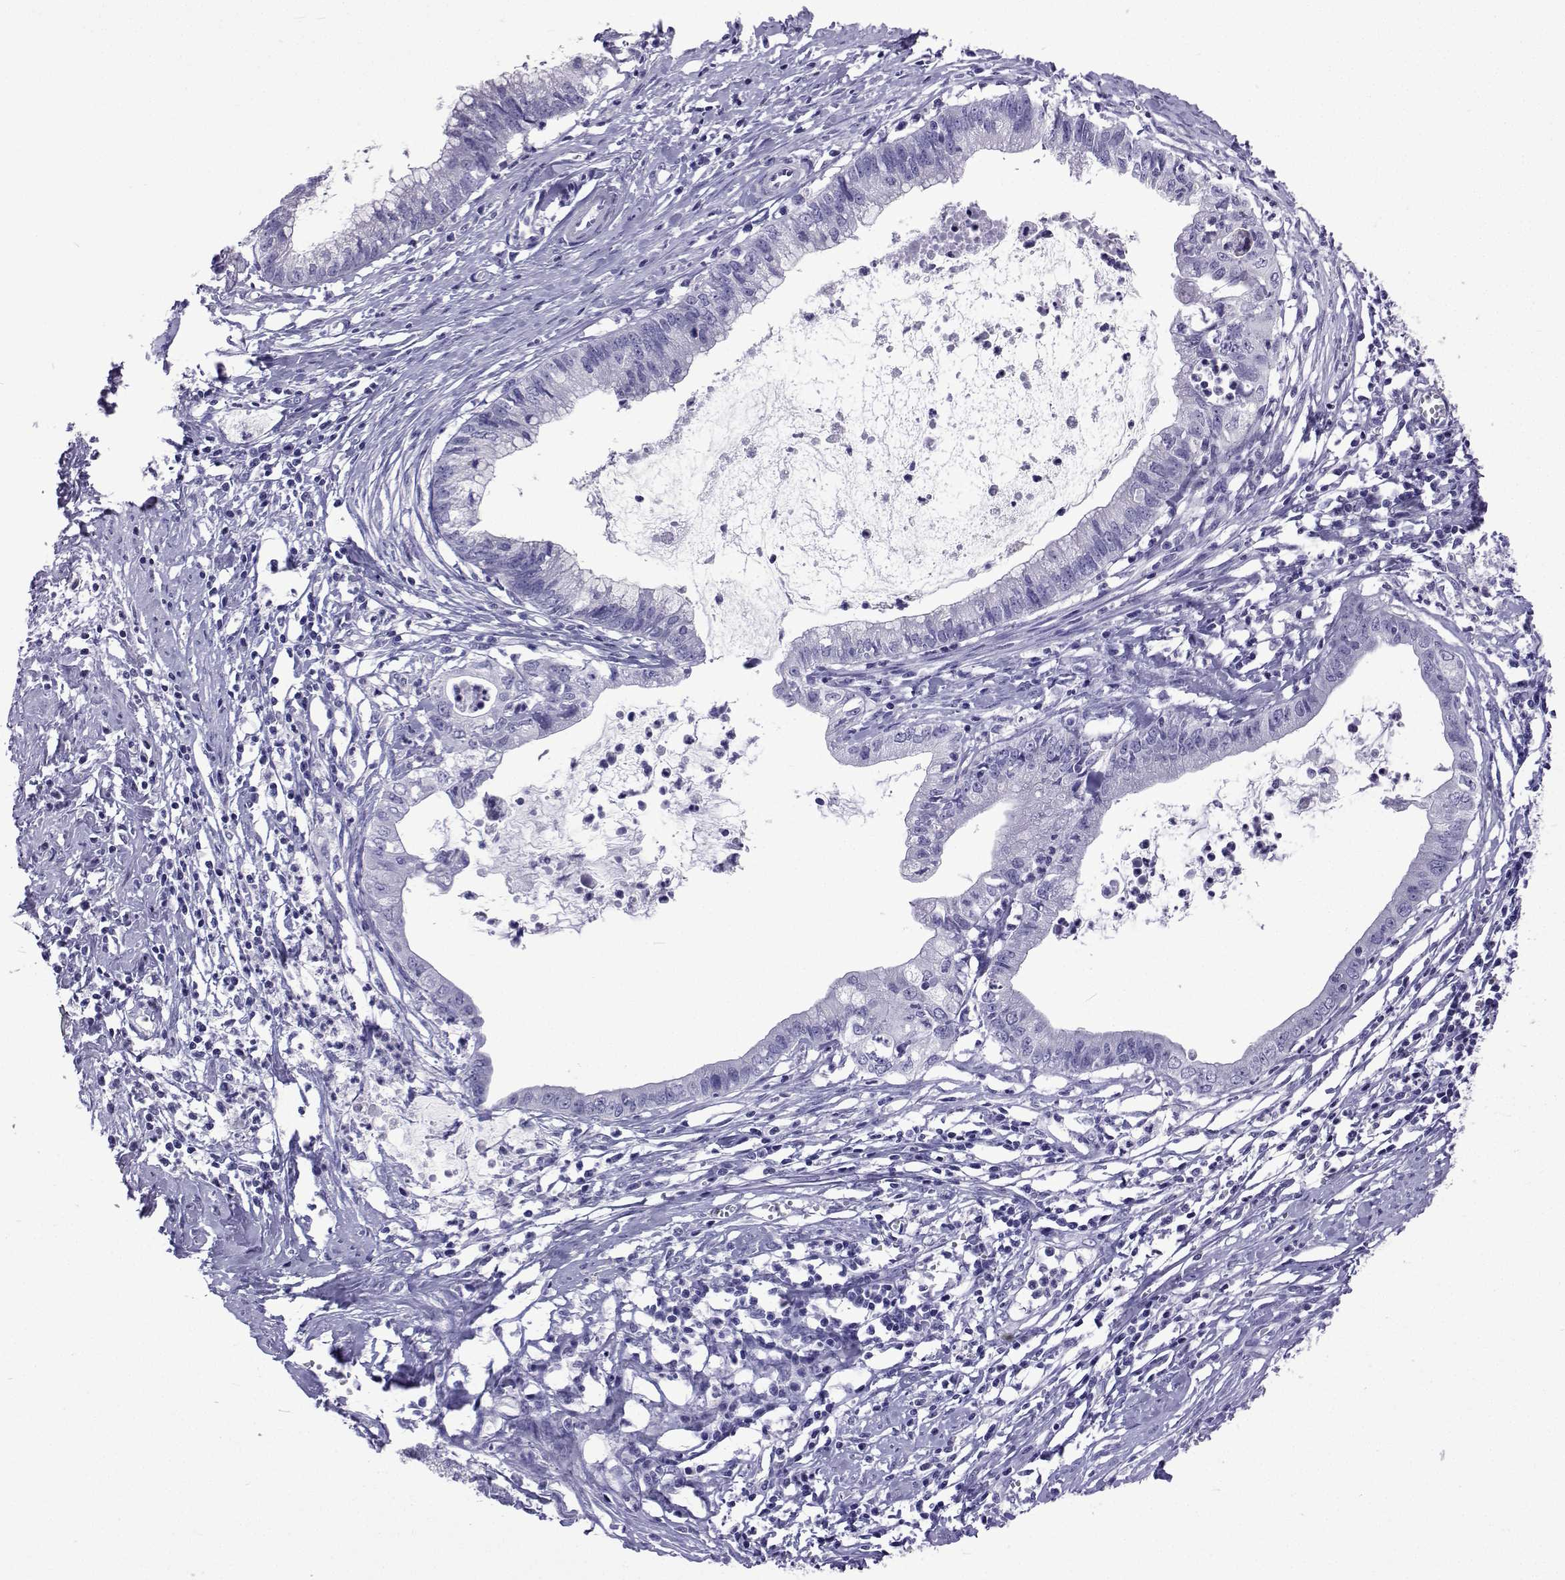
{"staining": {"intensity": "negative", "quantity": "none", "location": "none"}, "tissue": "cervical cancer", "cell_type": "Tumor cells", "image_type": "cancer", "snomed": [{"axis": "morphology", "description": "Normal tissue, NOS"}, {"axis": "morphology", "description": "Adenocarcinoma, NOS"}, {"axis": "topography", "description": "Cervix"}], "caption": "IHC micrograph of human cervical cancer (adenocarcinoma) stained for a protein (brown), which demonstrates no positivity in tumor cells.", "gene": "UMODL1", "patient": {"sex": "female", "age": 38}}